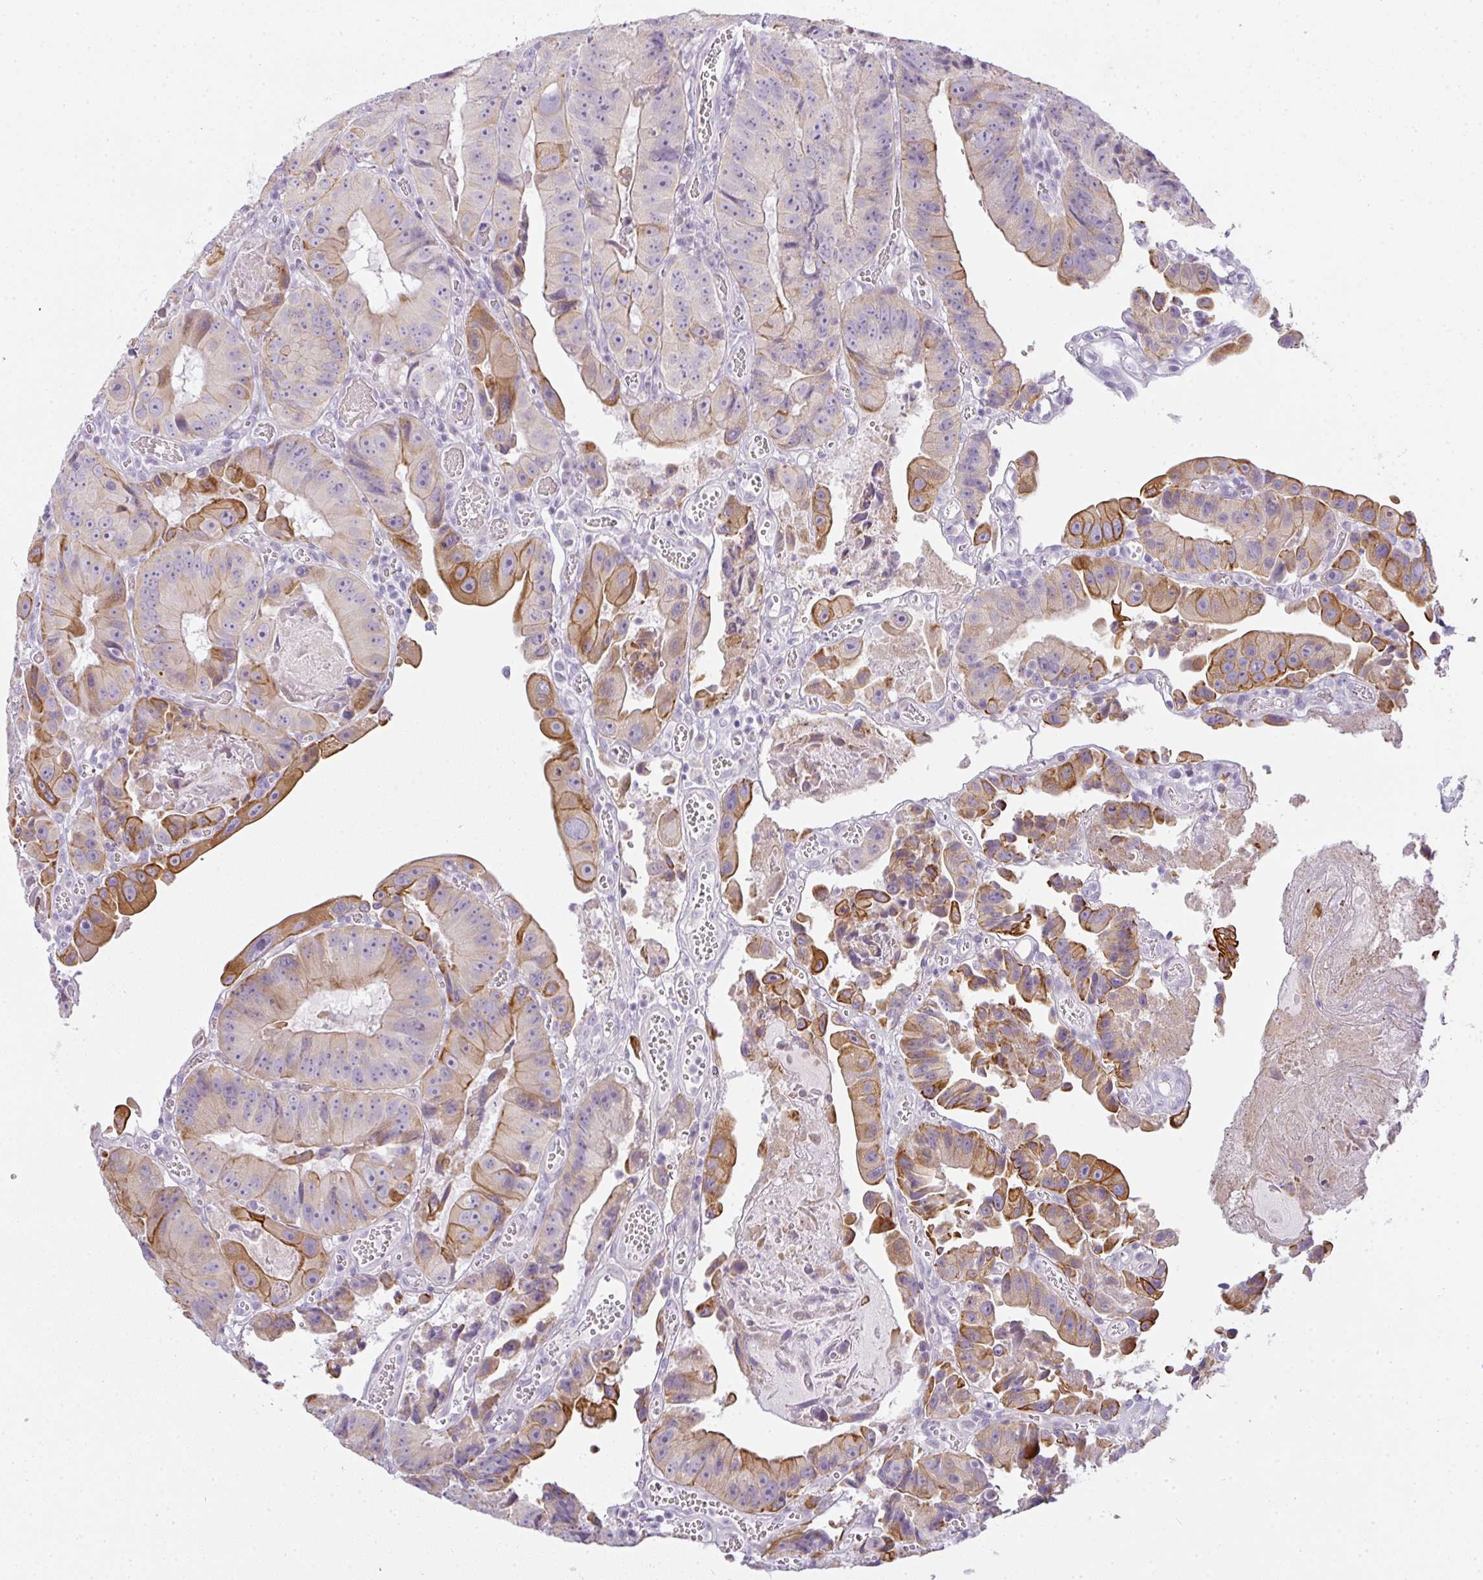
{"staining": {"intensity": "moderate", "quantity": "25%-75%", "location": "cytoplasmic/membranous"}, "tissue": "colorectal cancer", "cell_type": "Tumor cells", "image_type": "cancer", "snomed": [{"axis": "morphology", "description": "Adenocarcinoma, NOS"}, {"axis": "topography", "description": "Colon"}], "caption": "Immunohistochemistry (IHC) staining of adenocarcinoma (colorectal), which exhibits medium levels of moderate cytoplasmic/membranous expression in about 25%-75% of tumor cells indicating moderate cytoplasmic/membranous protein staining. The staining was performed using DAB (3,3'-diaminobenzidine) (brown) for protein detection and nuclei were counterstained in hematoxylin (blue).", "gene": "SIRPB2", "patient": {"sex": "female", "age": 86}}